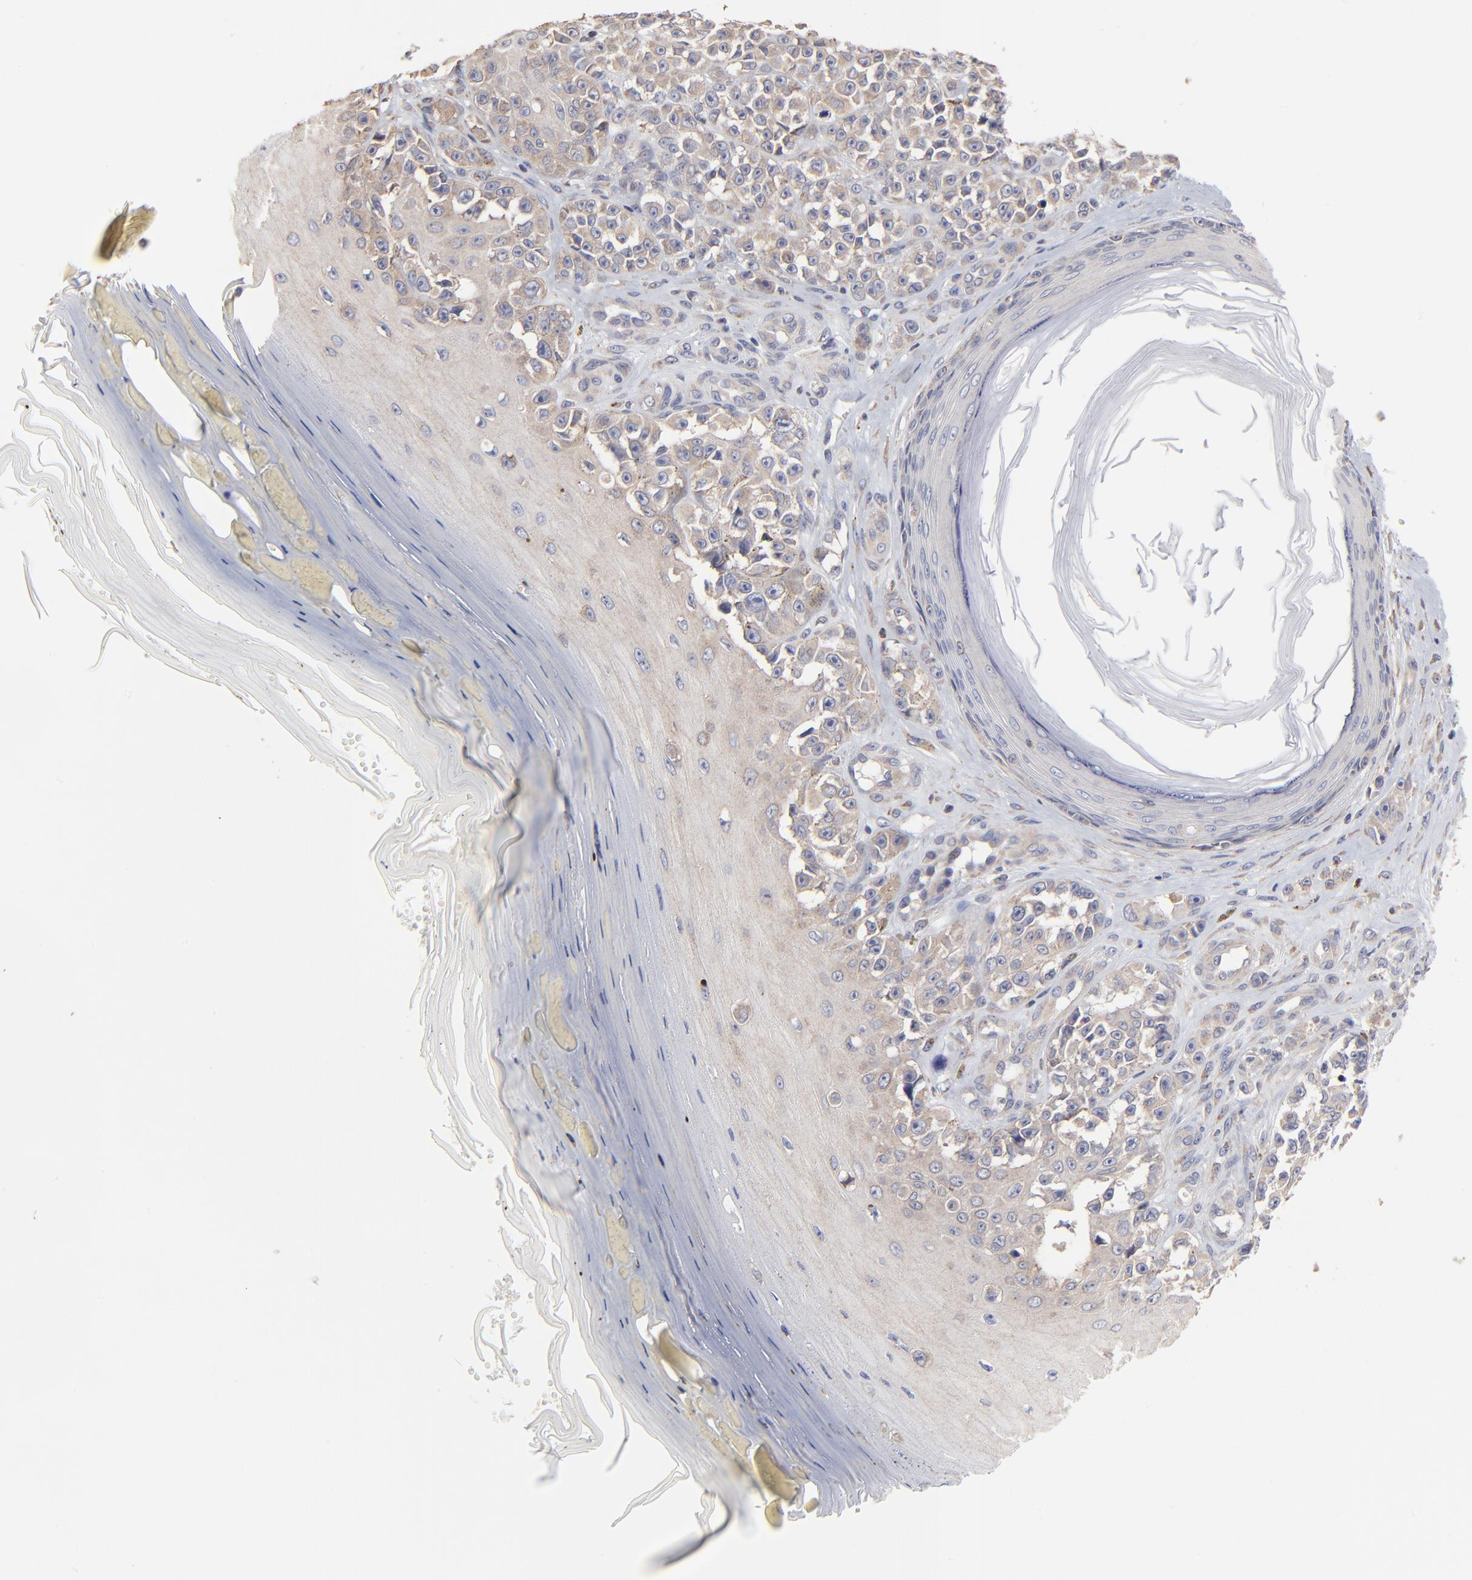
{"staining": {"intensity": "weak", "quantity": "25%-75%", "location": "cytoplasmic/membranous"}, "tissue": "melanoma", "cell_type": "Tumor cells", "image_type": "cancer", "snomed": [{"axis": "morphology", "description": "Malignant melanoma, NOS"}, {"axis": "topography", "description": "Skin"}], "caption": "Approximately 25%-75% of tumor cells in malignant melanoma exhibit weak cytoplasmic/membranous protein staining as visualized by brown immunohistochemical staining.", "gene": "ELP2", "patient": {"sex": "female", "age": 82}}